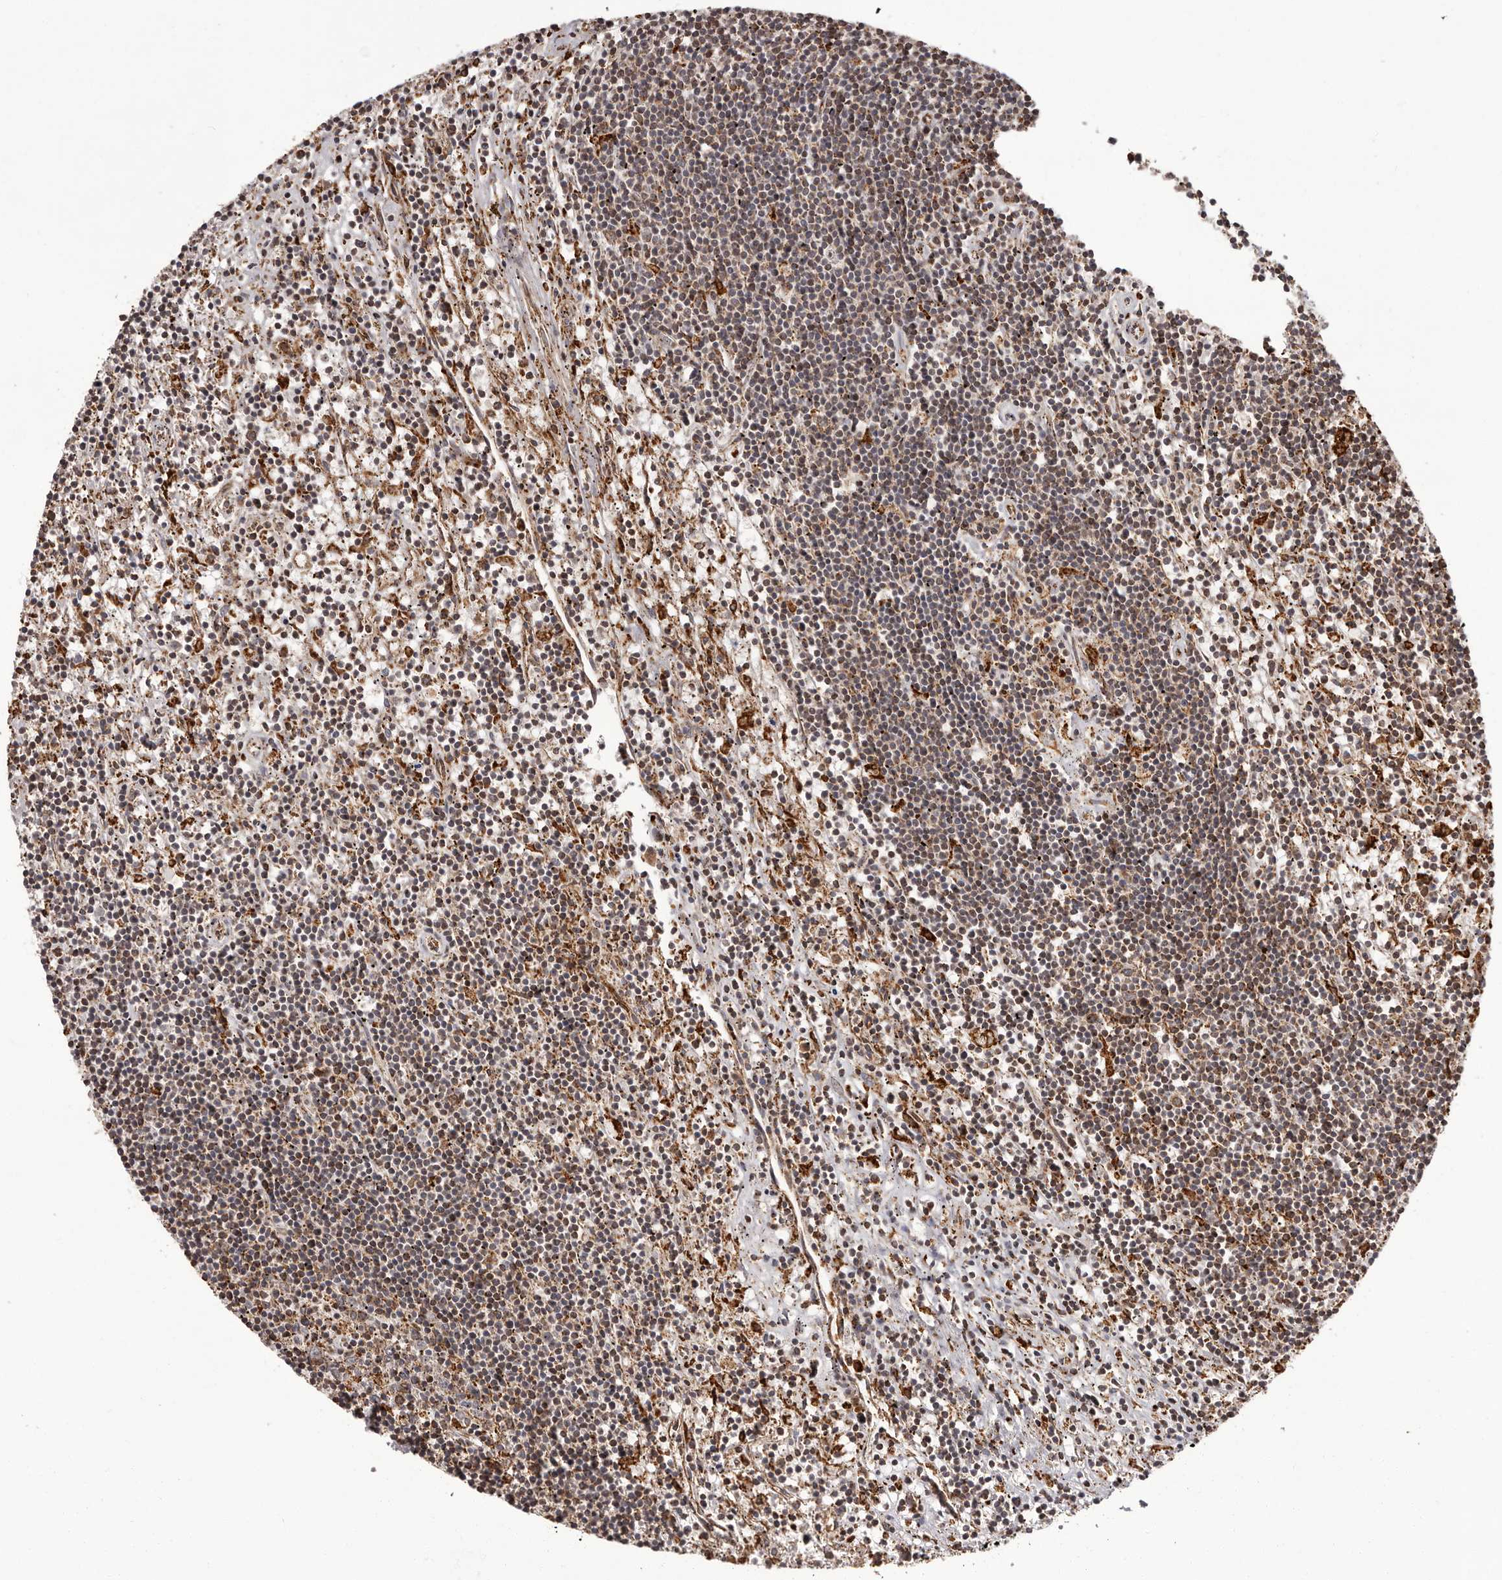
{"staining": {"intensity": "weak", "quantity": "25%-75%", "location": "cytoplasmic/membranous"}, "tissue": "lymphoma", "cell_type": "Tumor cells", "image_type": "cancer", "snomed": [{"axis": "morphology", "description": "Malignant lymphoma, non-Hodgkin's type, Low grade"}, {"axis": "topography", "description": "Spleen"}], "caption": "Protein expression analysis of malignant lymphoma, non-Hodgkin's type (low-grade) exhibits weak cytoplasmic/membranous staining in about 25%-75% of tumor cells.", "gene": "IL32", "patient": {"sex": "male", "age": 76}}